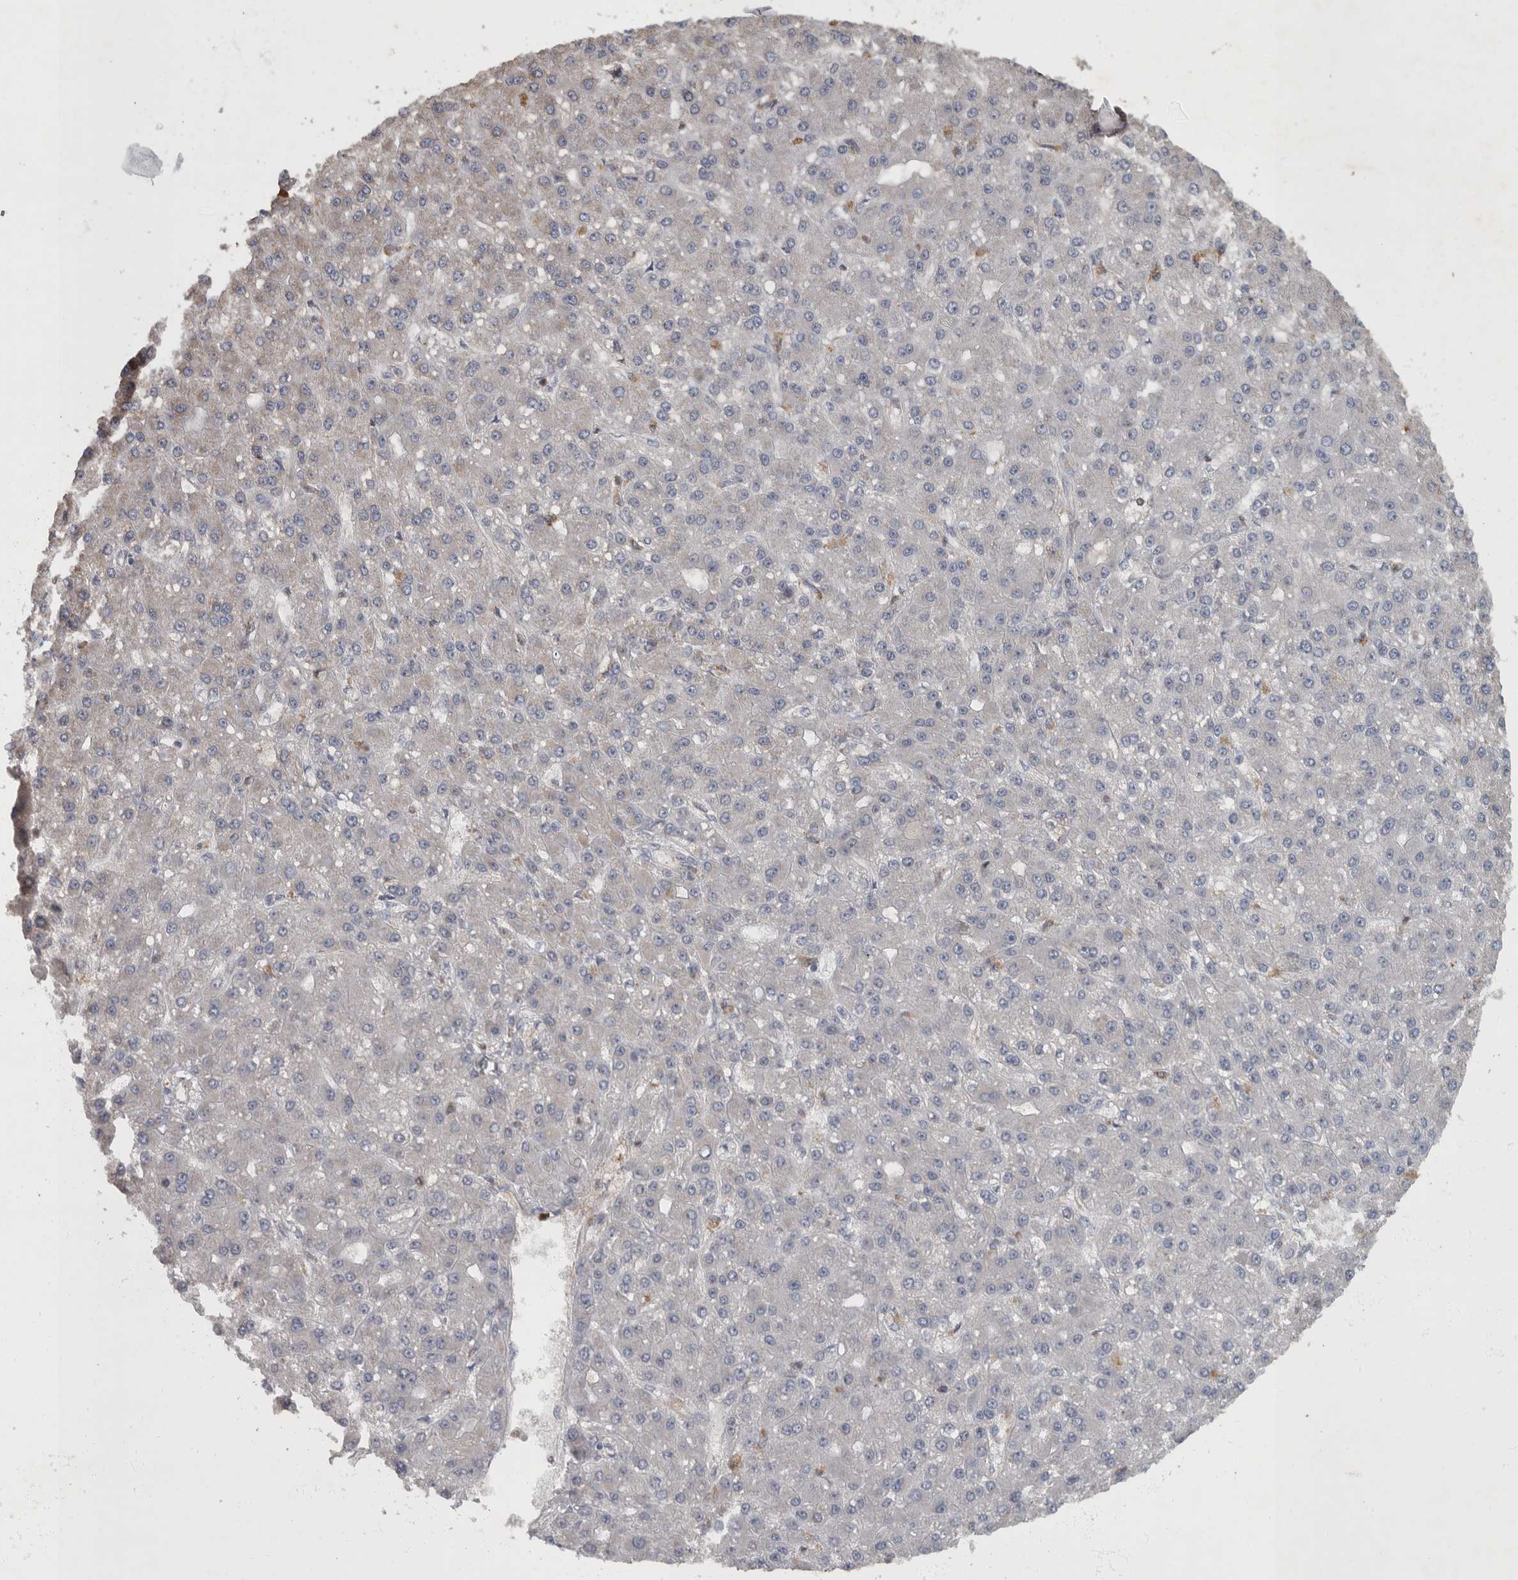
{"staining": {"intensity": "negative", "quantity": "none", "location": "none"}, "tissue": "liver cancer", "cell_type": "Tumor cells", "image_type": "cancer", "snomed": [{"axis": "morphology", "description": "Carcinoma, Hepatocellular, NOS"}, {"axis": "topography", "description": "Liver"}], "caption": "Immunohistochemistry (IHC) of human liver cancer (hepatocellular carcinoma) shows no staining in tumor cells.", "gene": "PPP1R3C", "patient": {"sex": "male", "age": 67}}